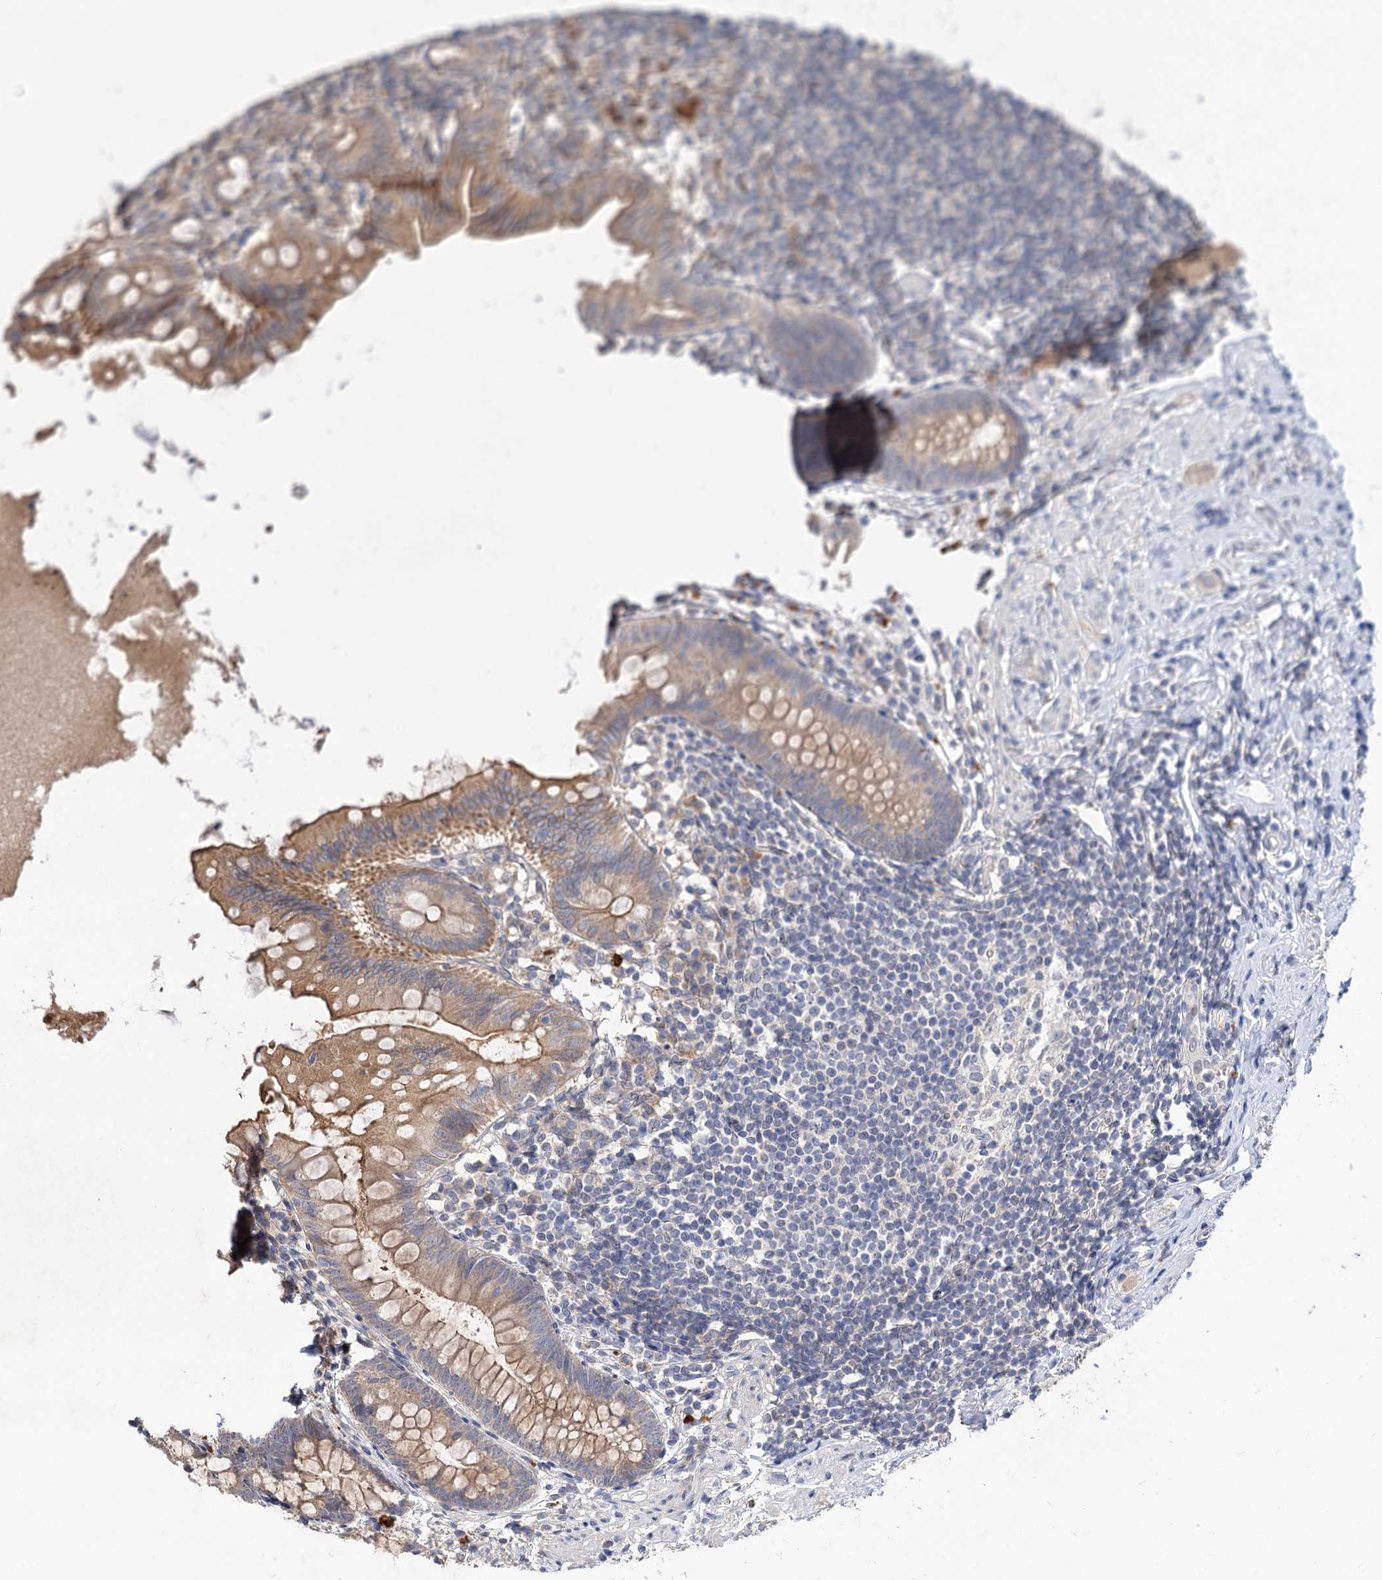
{"staining": {"intensity": "moderate", "quantity": "25%-75%", "location": "cytoplasmic/membranous"}, "tissue": "appendix", "cell_type": "Glandular cells", "image_type": "normal", "snomed": [{"axis": "morphology", "description": "Normal tissue, NOS"}, {"axis": "topography", "description": "Appendix"}], "caption": "Immunohistochemistry micrograph of normal appendix: human appendix stained using immunohistochemistry (IHC) displays medium levels of moderate protein expression localized specifically in the cytoplasmic/membranous of glandular cells, appearing as a cytoplasmic/membranous brown color.", "gene": "FBXW8", "patient": {"sex": "female", "age": 51}}